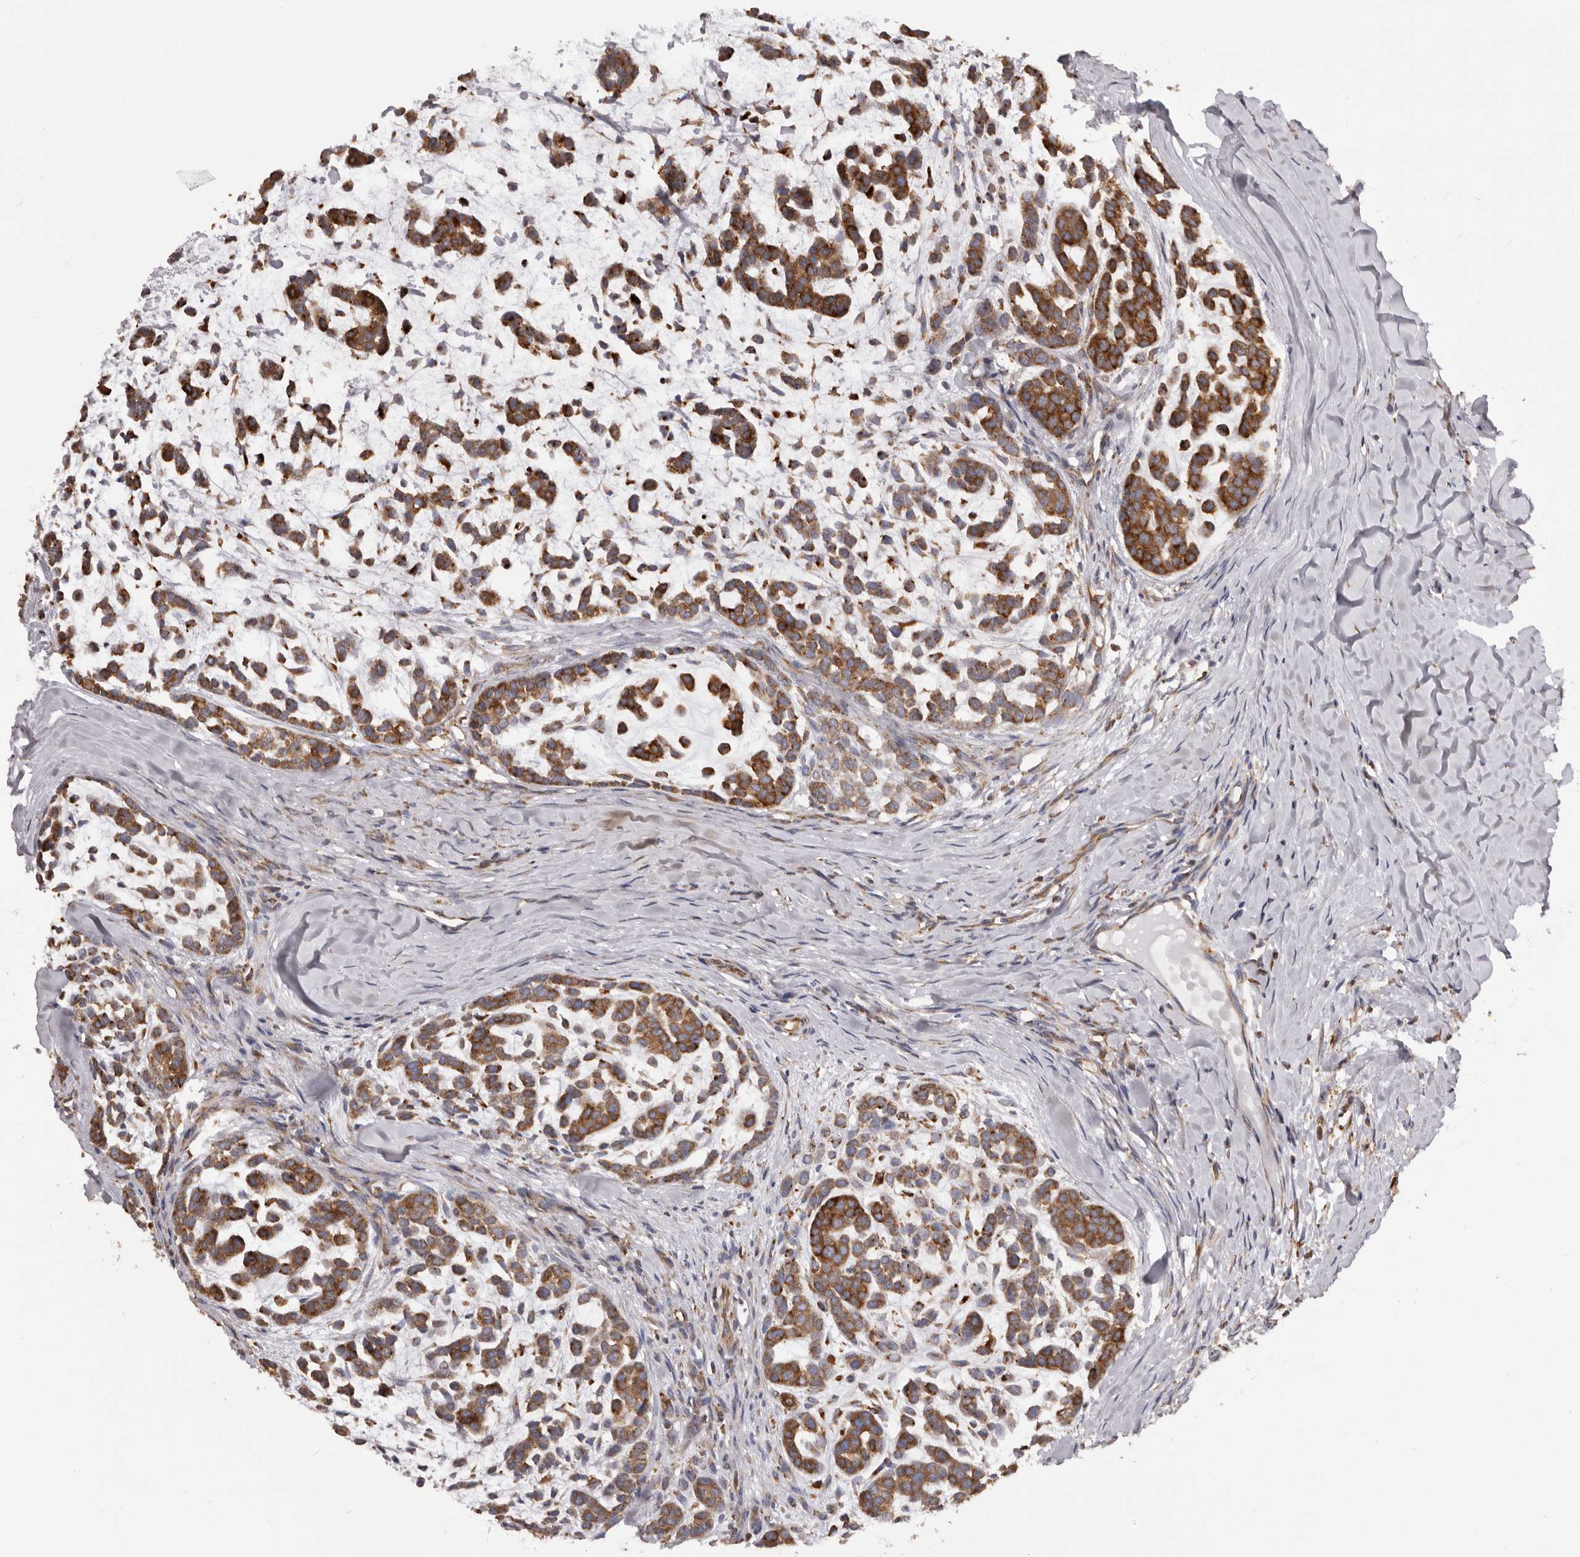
{"staining": {"intensity": "moderate", "quantity": ">75%", "location": "cytoplasmic/membranous"}, "tissue": "head and neck cancer", "cell_type": "Tumor cells", "image_type": "cancer", "snomed": [{"axis": "morphology", "description": "Adenocarcinoma, NOS"}, {"axis": "morphology", "description": "Adenoma, NOS"}, {"axis": "topography", "description": "Head-Neck"}], "caption": "A high-resolution histopathology image shows immunohistochemistry (IHC) staining of head and neck cancer, which shows moderate cytoplasmic/membranous staining in about >75% of tumor cells. The protein of interest is shown in brown color, while the nuclei are stained blue.", "gene": "QRSL1", "patient": {"sex": "female", "age": 55}}